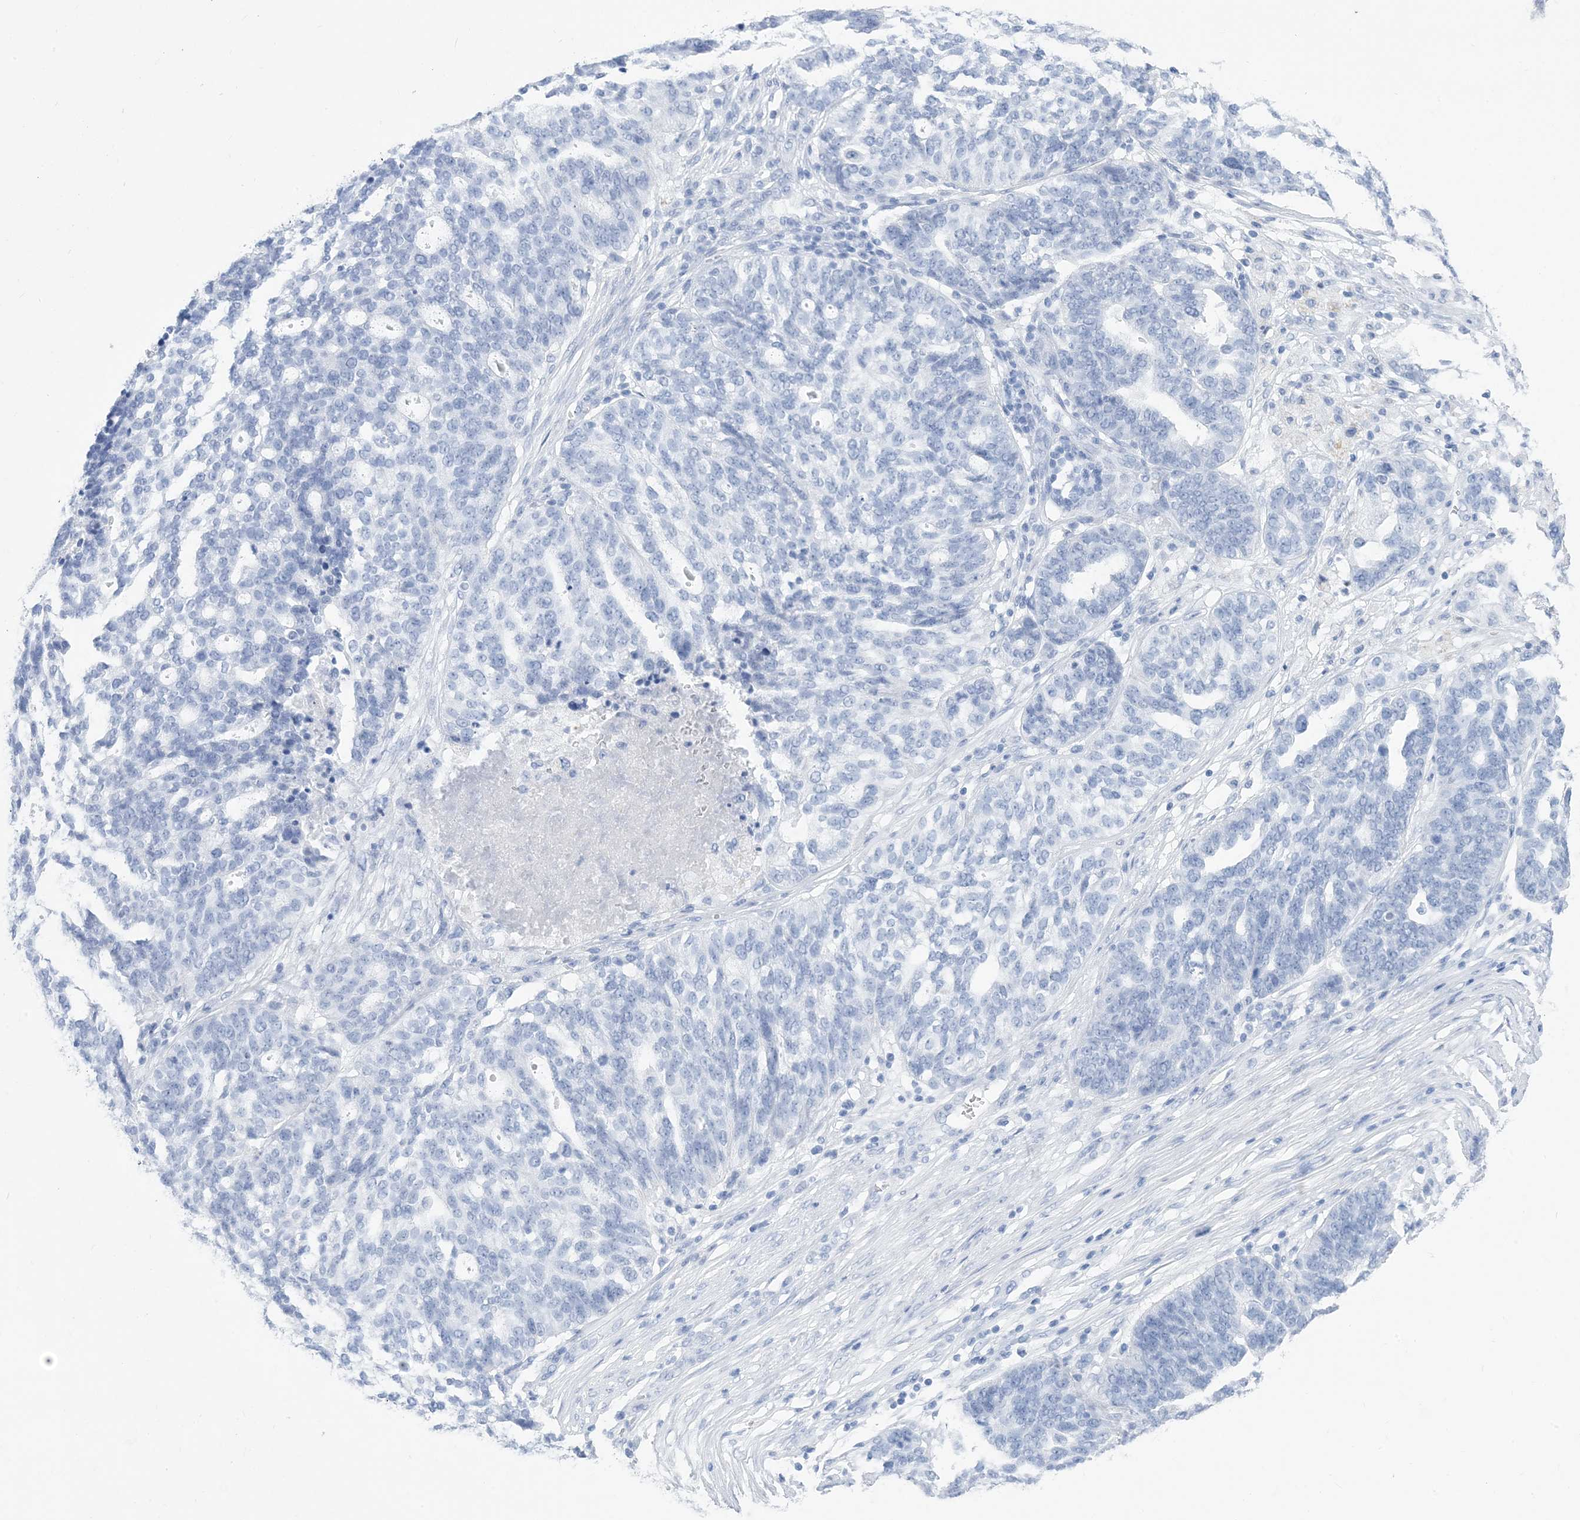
{"staining": {"intensity": "negative", "quantity": "none", "location": "none"}, "tissue": "ovarian cancer", "cell_type": "Tumor cells", "image_type": "cancer", "snomed": [{"axis": "morphology", "description": "Cystadenocarcinoma, serous, NOS"}, {"axis": "topography", "description": "Ovary"}], "caption": "Micrograph shows no significant protein positivity in tumor cells of ovarian cancer. Nuclei are stained in blue.", "gene": "SH3YL1", "patient": {"sex": "female", "age": 59}}